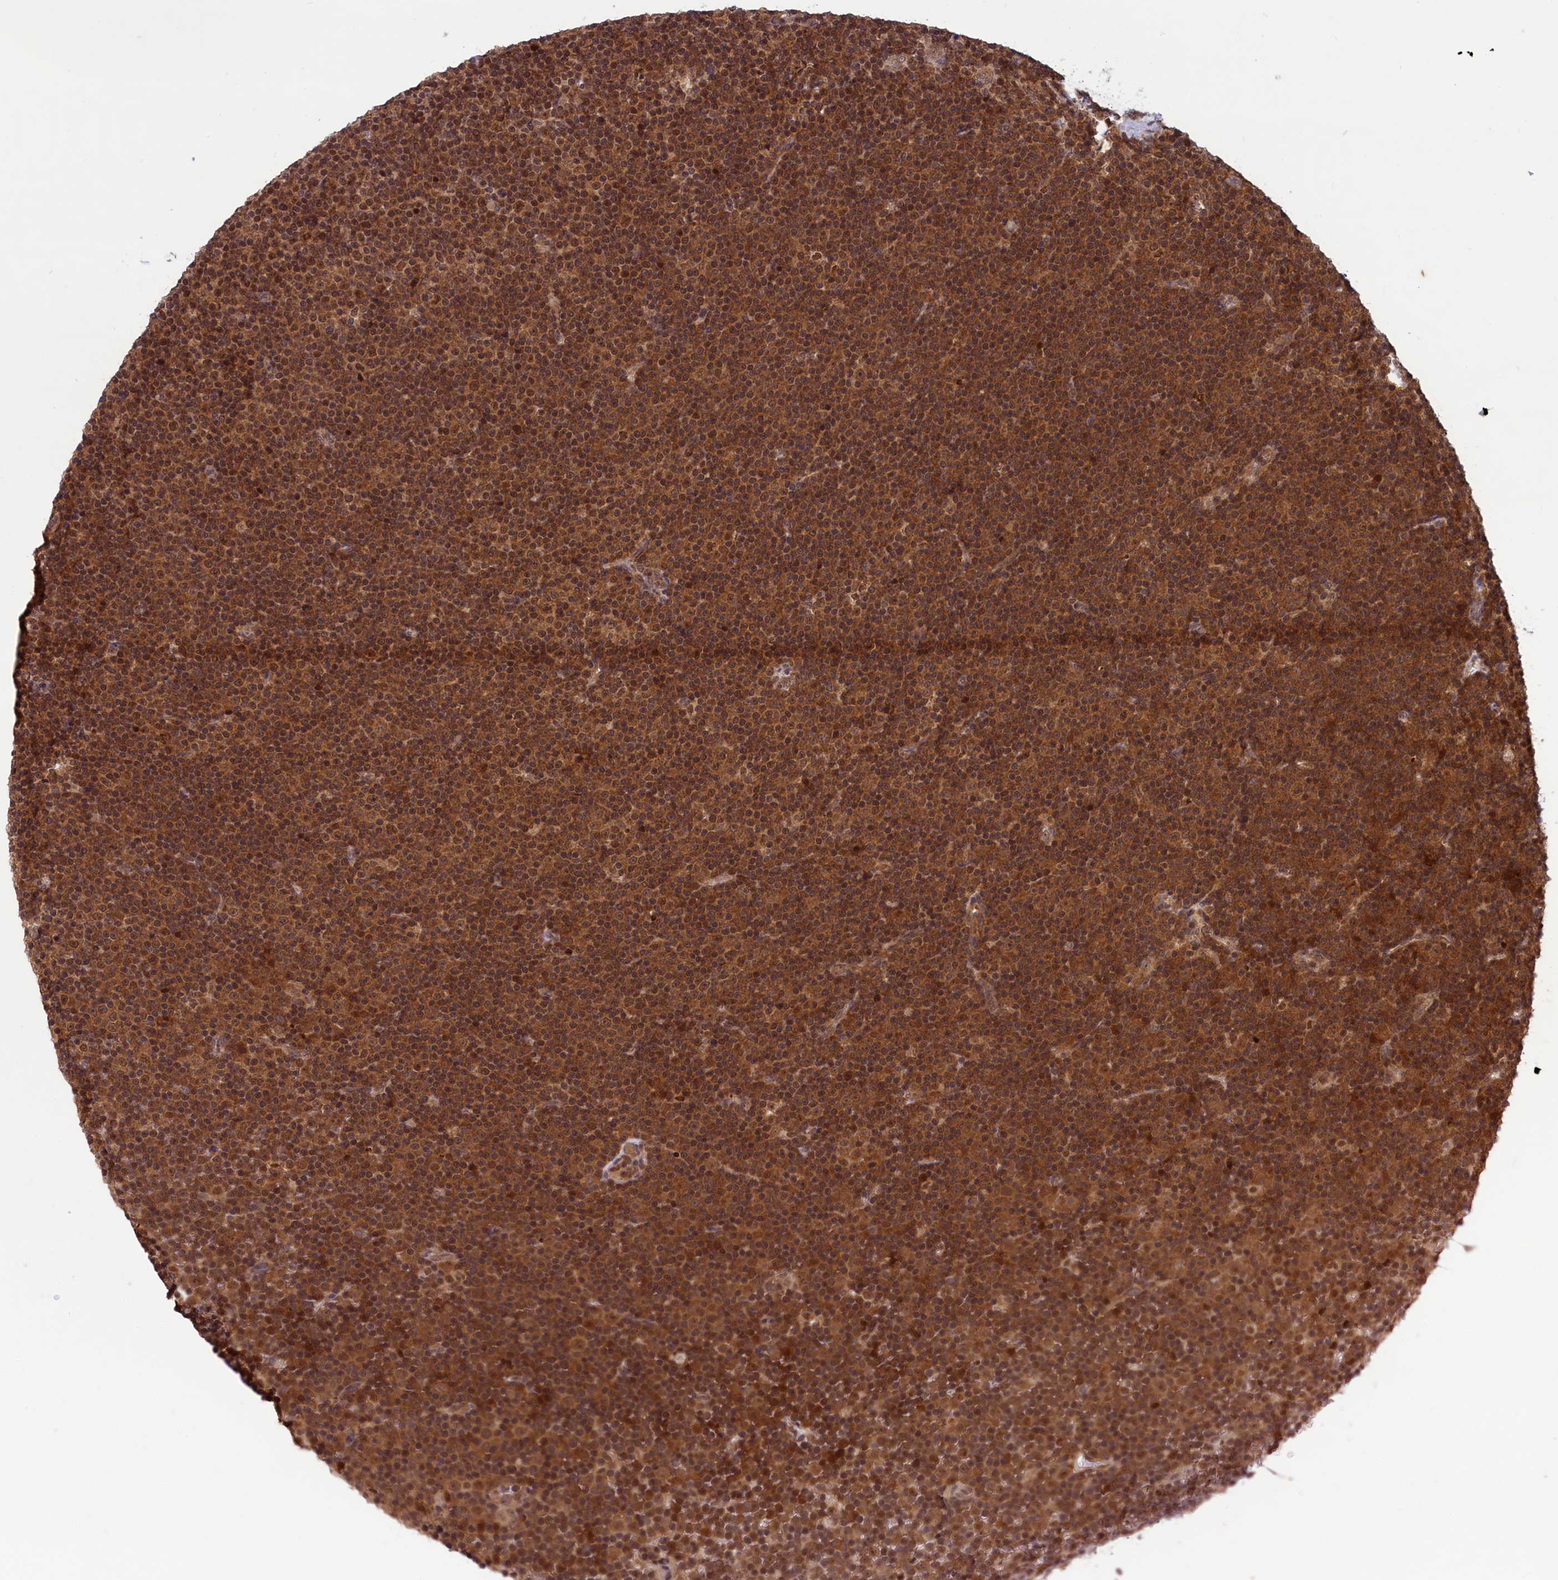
{"staining": {"intensity": "moderate", "quantity": ">75%", "location": "cytoplasmic/membranous,nuclear"}, "tissue": "lymphoma", "cell_type": "Tumor cells", "image_type": "cancer", "snomed": [{"axis": "morphology", "description": "Malignant lymphoma, non-Hodgkin's type, Low grade"}, {"axis": "topography", "description": "Lymph node"}], "caption": "Protein expression analysis of lymphoma demonstrates moderate cytoplasmic/membranous and nuclear positivity in about >75% of tumor cells.", "gene": "SLC7A6OS", "patient": {"sex": "female", "age": 67}}